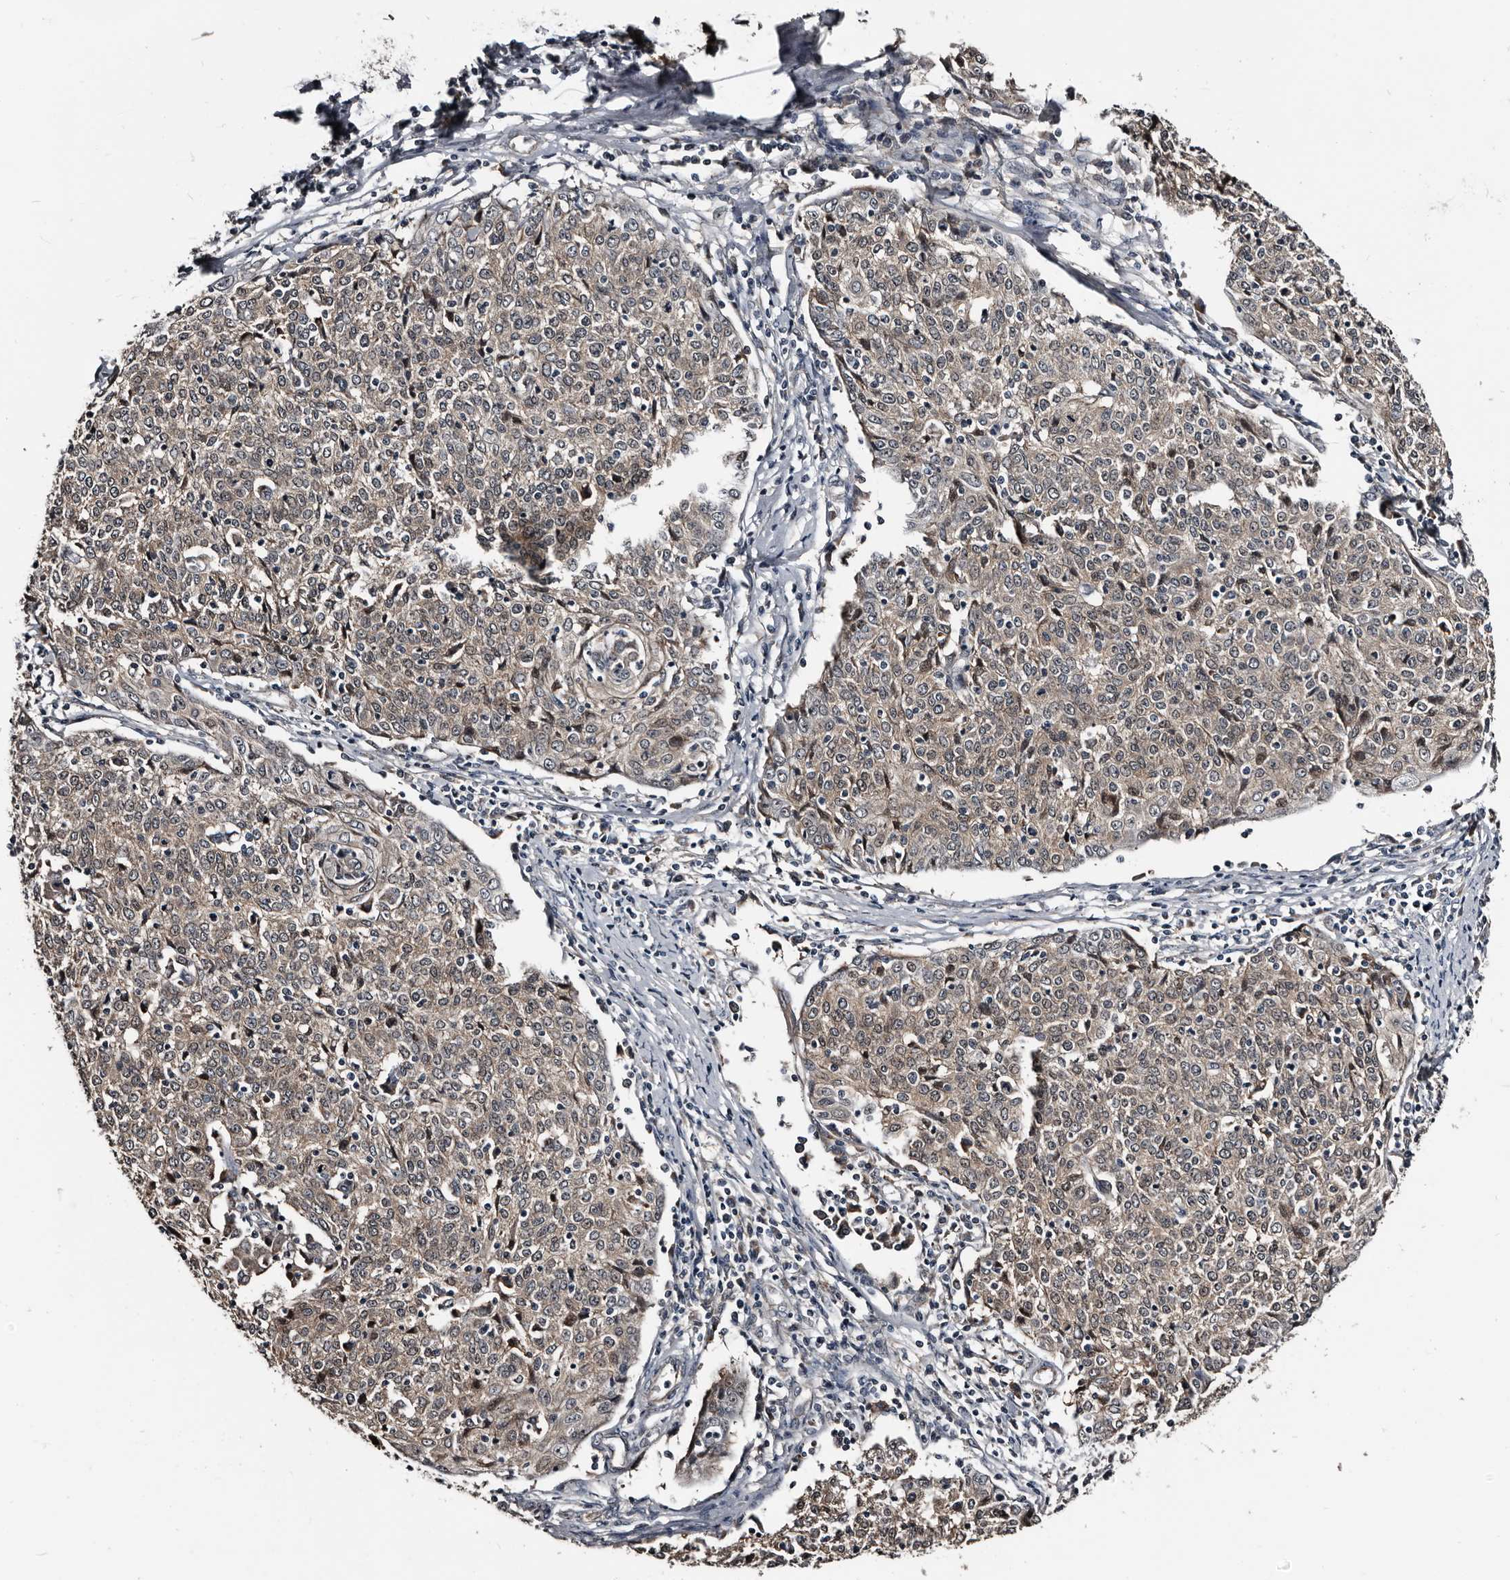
{"staining": {"intensity": "weak", "quantity": ">75%", "location": "cytoplasmic/membranous"}, "tissue": "cervical cancer", "cell_type": "Tumor cells", "image_type": "cancer", "snomed": [{"axis": "morphology", "description": "Squamous cell carcinoma, NOS"}, {"axis": "topography", "description": "Cervix"}], "caption": "Human squamous cell carcinoma (cervical) stained for a protein (brown) shows weak cytoplasmic/membranous positive expression in about >75% of tumor cells.", "gene": "DHPS", "patient": {"sex": "female", "age": 48}}